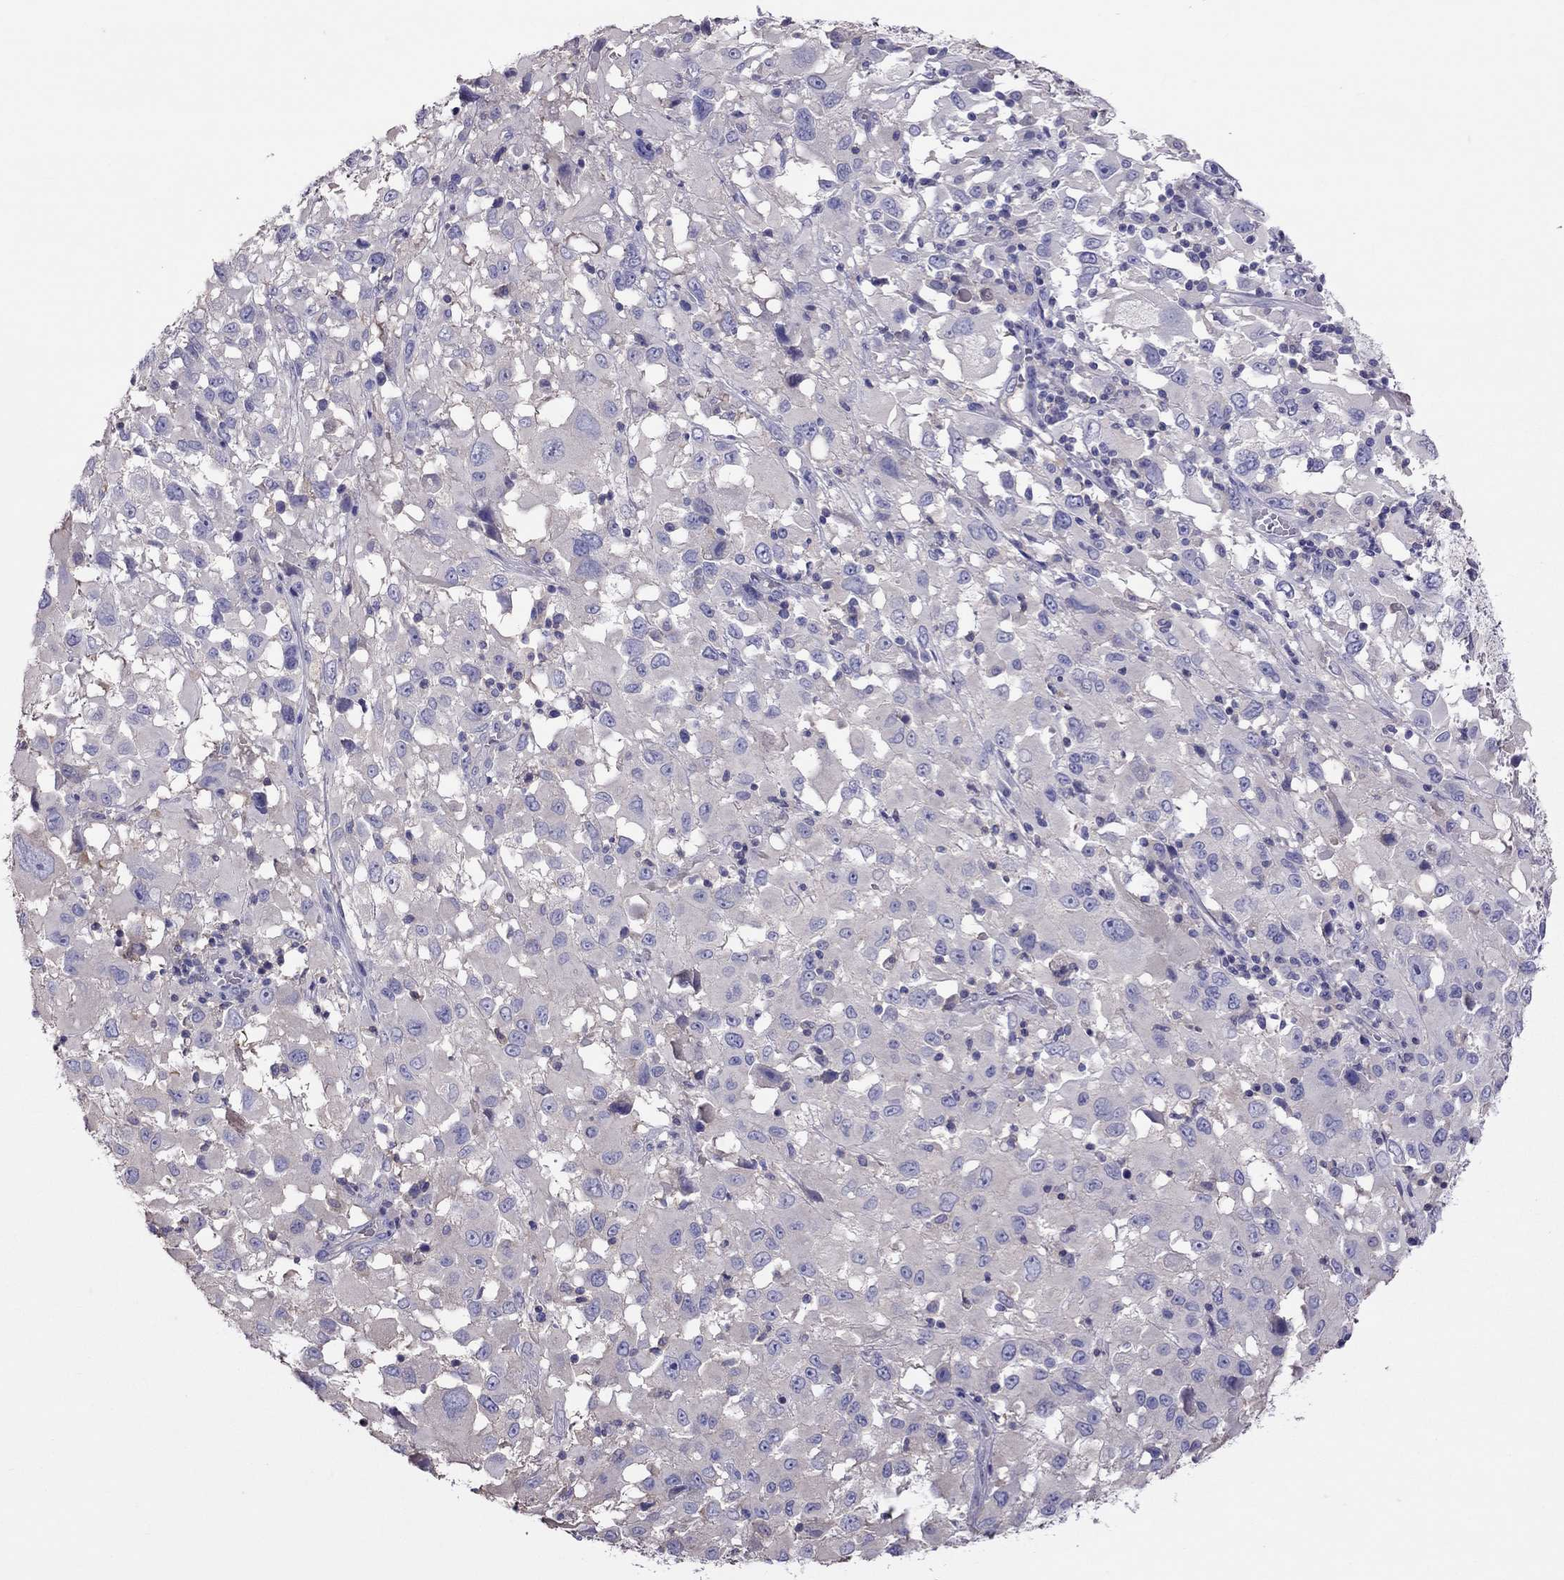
{"staining": {"intensity": "negative", "quantity": "none", "location": "none"}, "tissue": "melanoma", "cell_type": "Tumor cells", "image_type": "cancer", "snomed": [{"axis": "morphology", "description": "Malignant melanoma, Metastatic site"}, {"axis": "topography", "description": "Soft tissue"}], "caption": "DAB immunohistochemical staining of melanoma demonstrates no significant positivity in tumor cells.", "gene": "TEX22", "patient": {"sex": "male", "age": 50}}